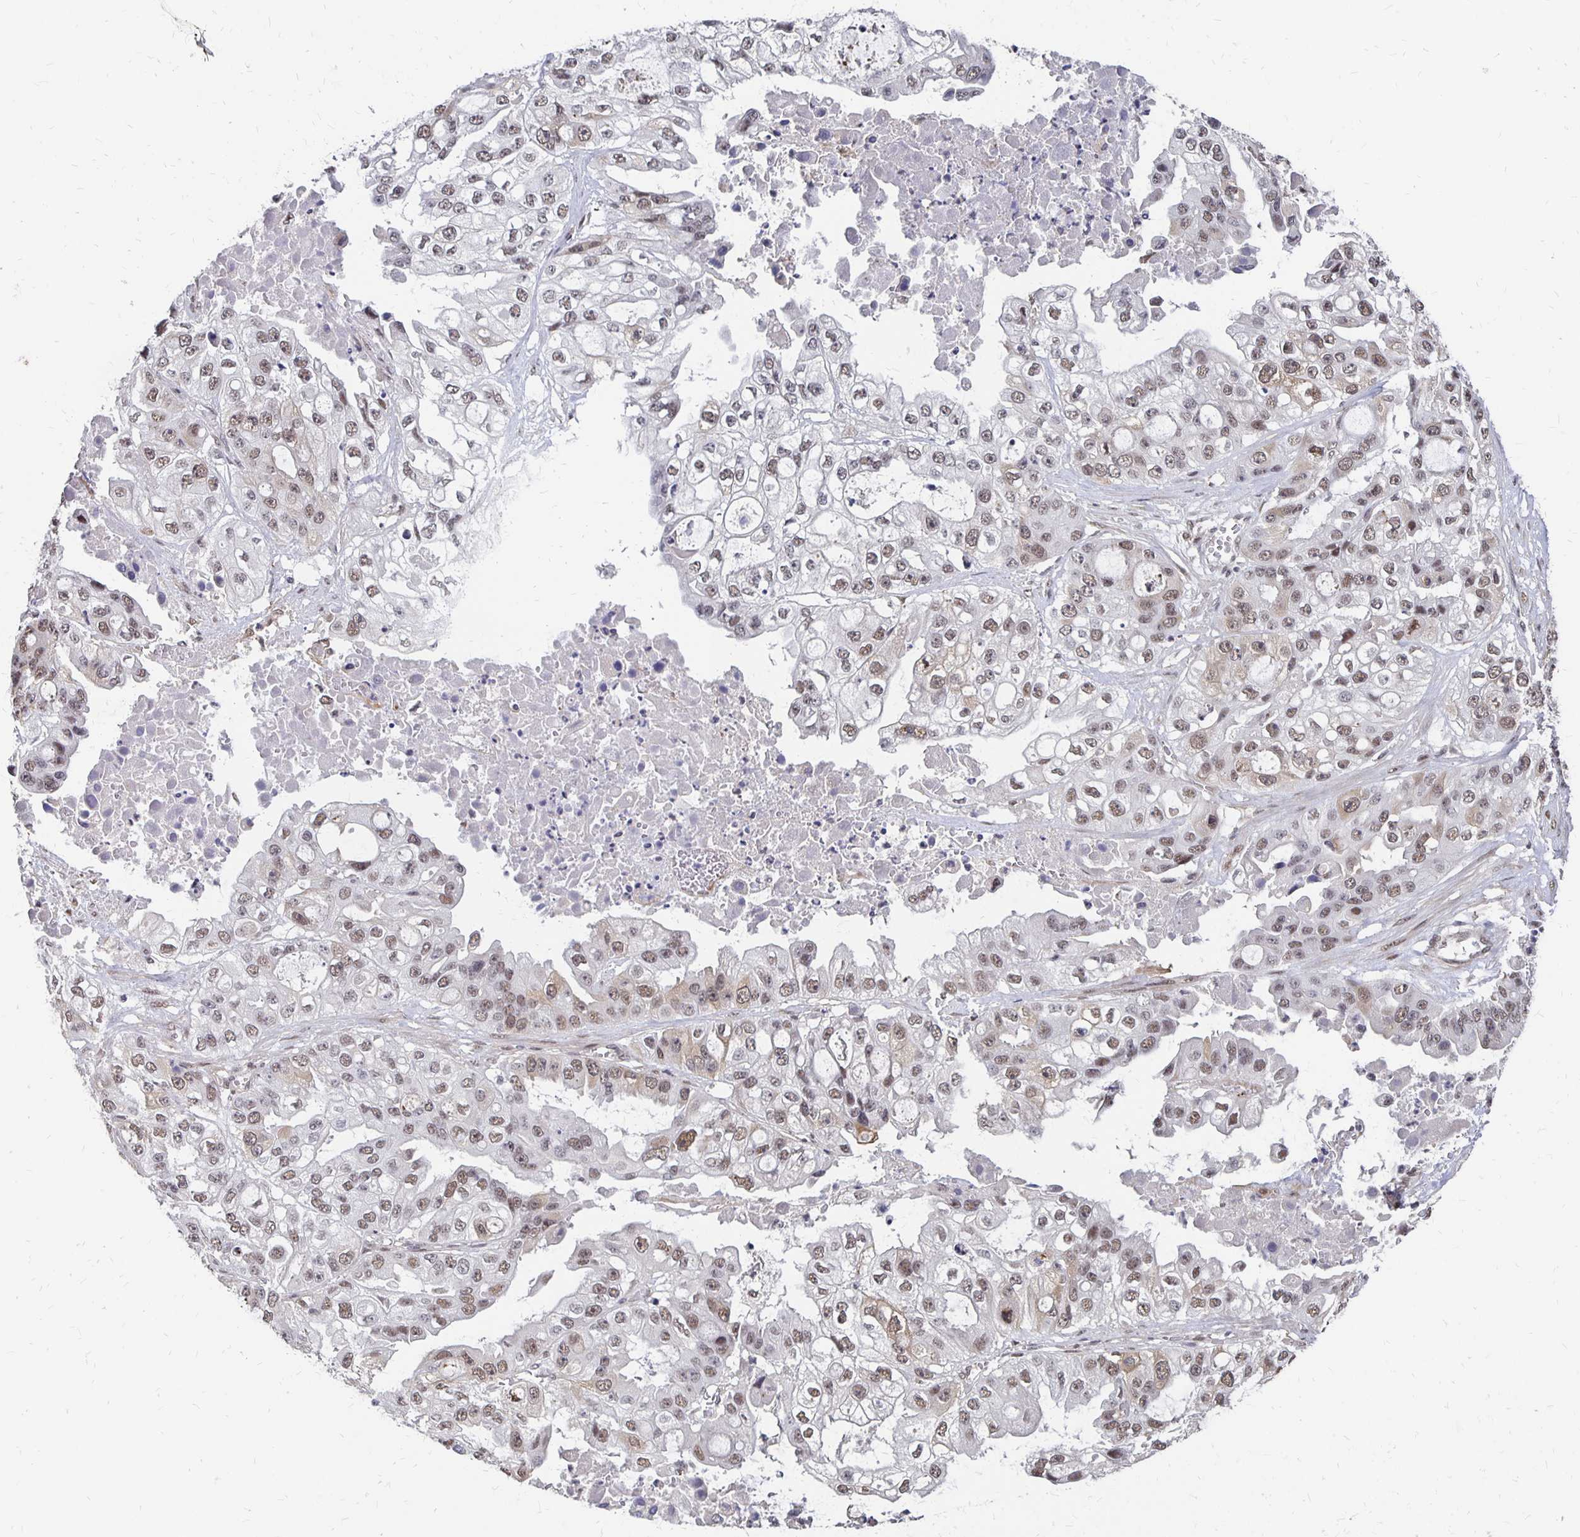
{"staining": {"intensity": "moderate", "quantity": ">75%", "location": "nuclear"}, "tissue": "ovarian cancer", "cell_type": "Tumor cells", "image_type": "cancer", "snomed": [{"axis": "morphology", "description": "Cystadenocarcinoma, serous, NOS"}, {"axis": "topography", "description": "Ovary"}], "caption": "High-power microscopy captured an immunohistochemistry (IHC) photomicrograph of ovarian serous cystadenocarcinoma, revealing moderate nuclear positivity in about >75% of tumor cells.", "gene": "CLASRP", "patient": {"sex": "female", "age": 56}}